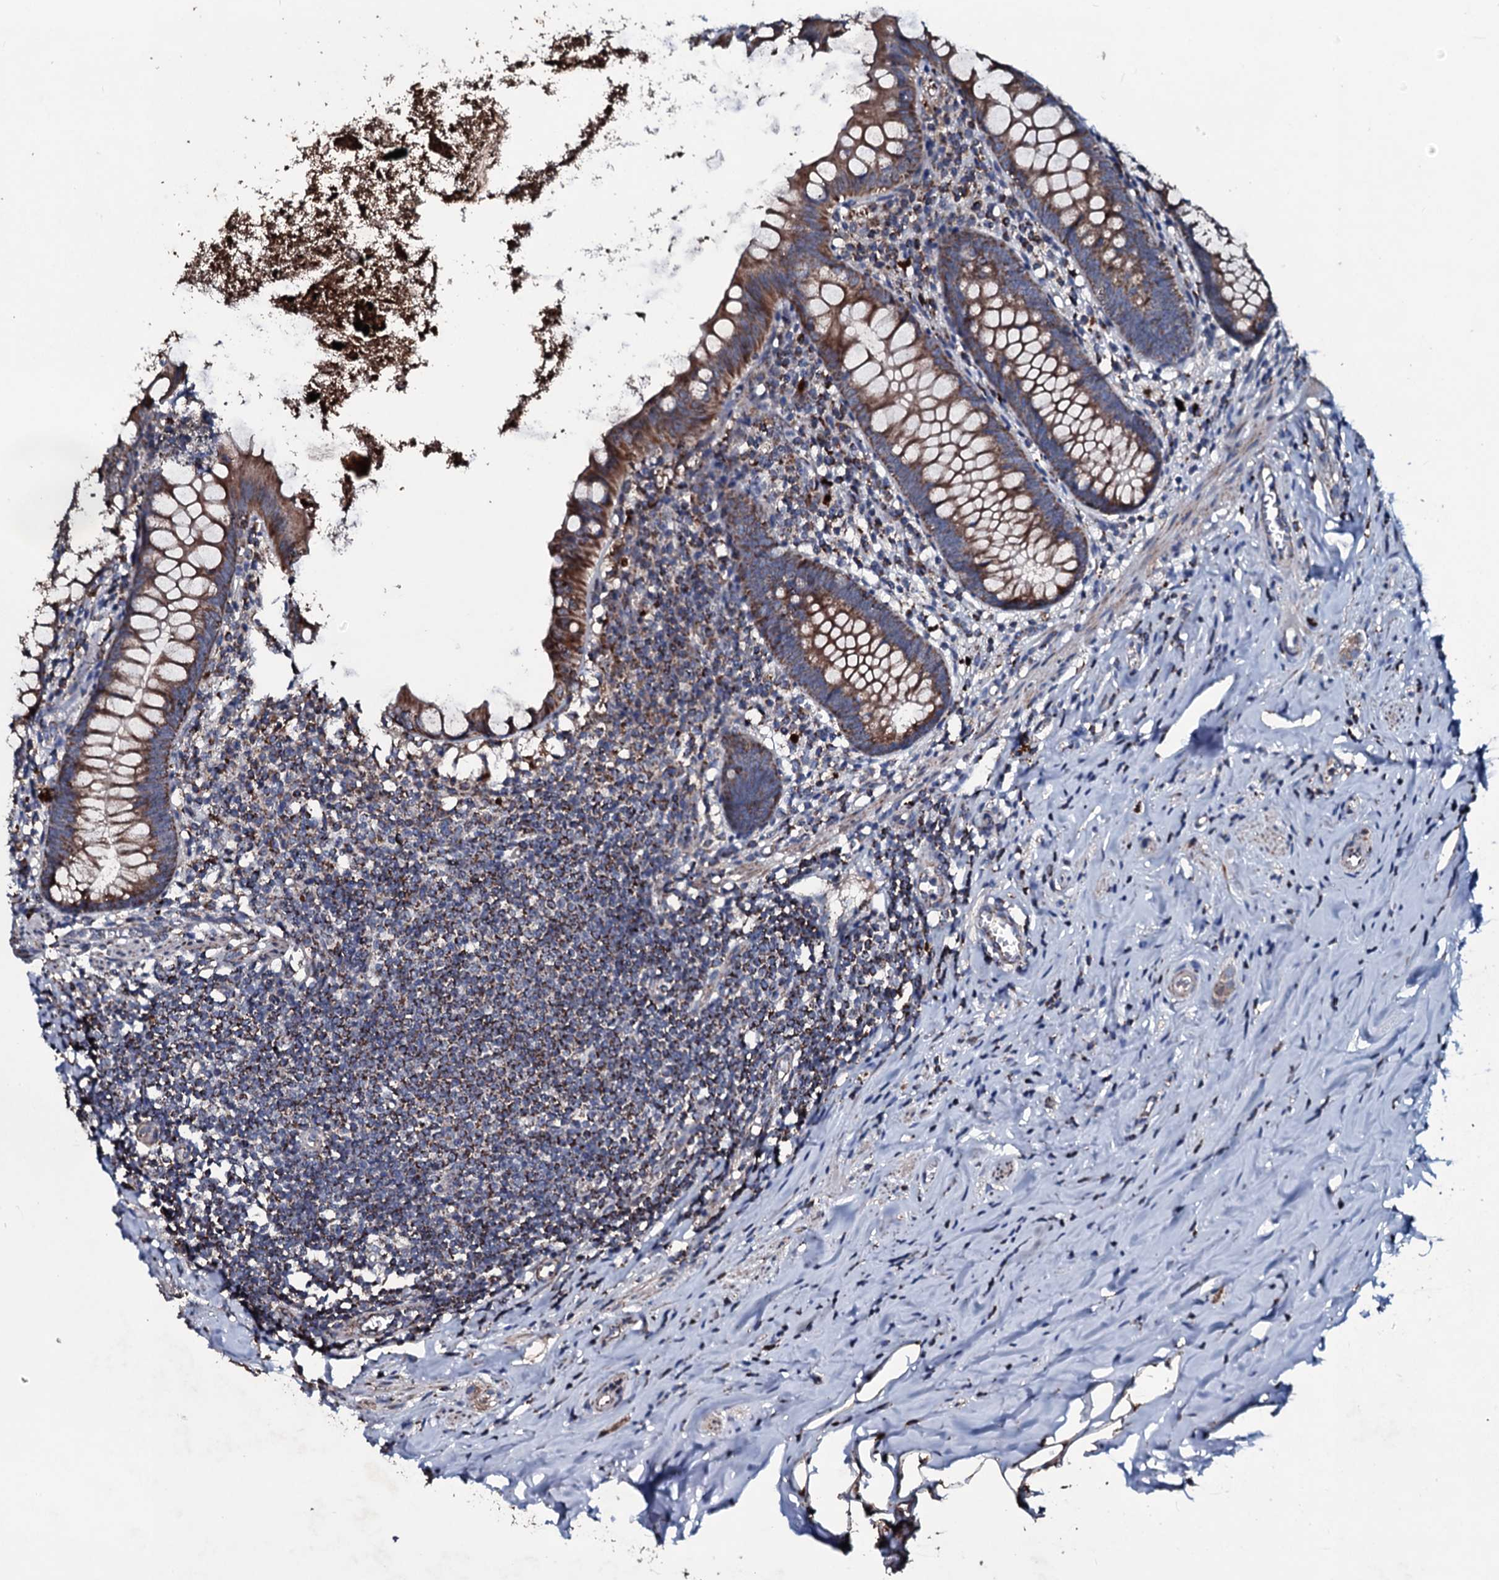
{"staining": {"intensity": "strong", "quantity": ">75%", "location": "cytoplasmic/membranous"}, "tissue": "appendix", "cell_type": "Glandular cells", "image_type": "normal", "snomed": [{"axis": "morphology", "description": "Normal tissue, NOS"}, {"axis": "topography", "description": "Appendix"}], "caption": "Brown immunohistochemical staining in benign appendix exhibits strong cytoplasmic/membranous positivity in approximately >75% of glandular cells.", "gene": "DYNC2I2", "patient": {"sex": "female", "age": 51}}